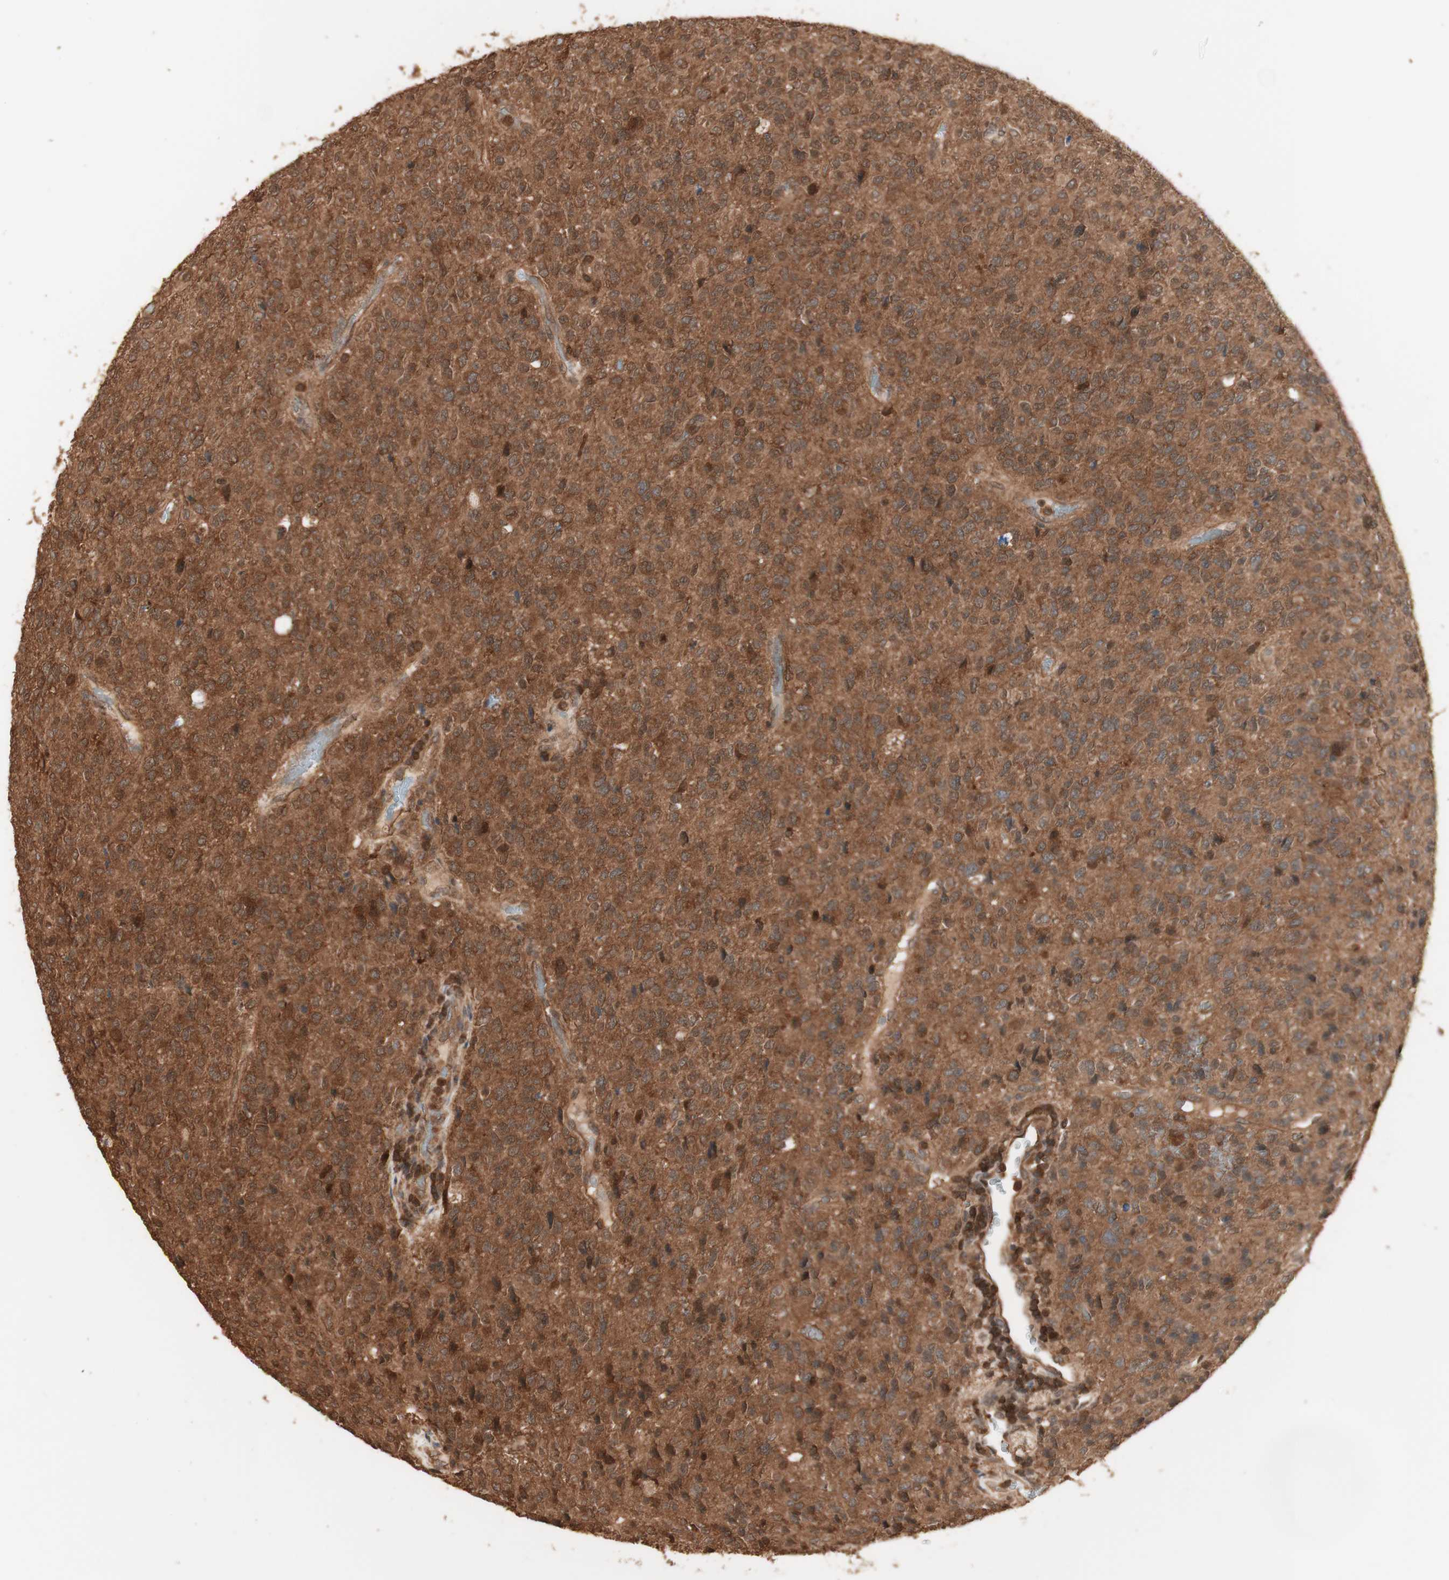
{"staining": {"intensity": "moderate", "quantity": ">75%", "location": "cytoplasmic/membranous"}, "tissue": "glioma", "cell_type": "Tumor cells", "image_type": "cancer", "snomed": [{"axis": "morphology", "description": "Glioma, malignant, High grade"}, {"axis": "topography", "description": "pancreas cauda"}], "caption": "Malignant high-grade glioma was stained to show a protein in brown. There is medium levels of moderate cytoplasmic/membranous expression in about >75% of tumor cells. (Brightfield microscopy of DAB IHC at high magnification).", "gene": "YWHAB", "patient": {"sex": "male", "age": 60}}